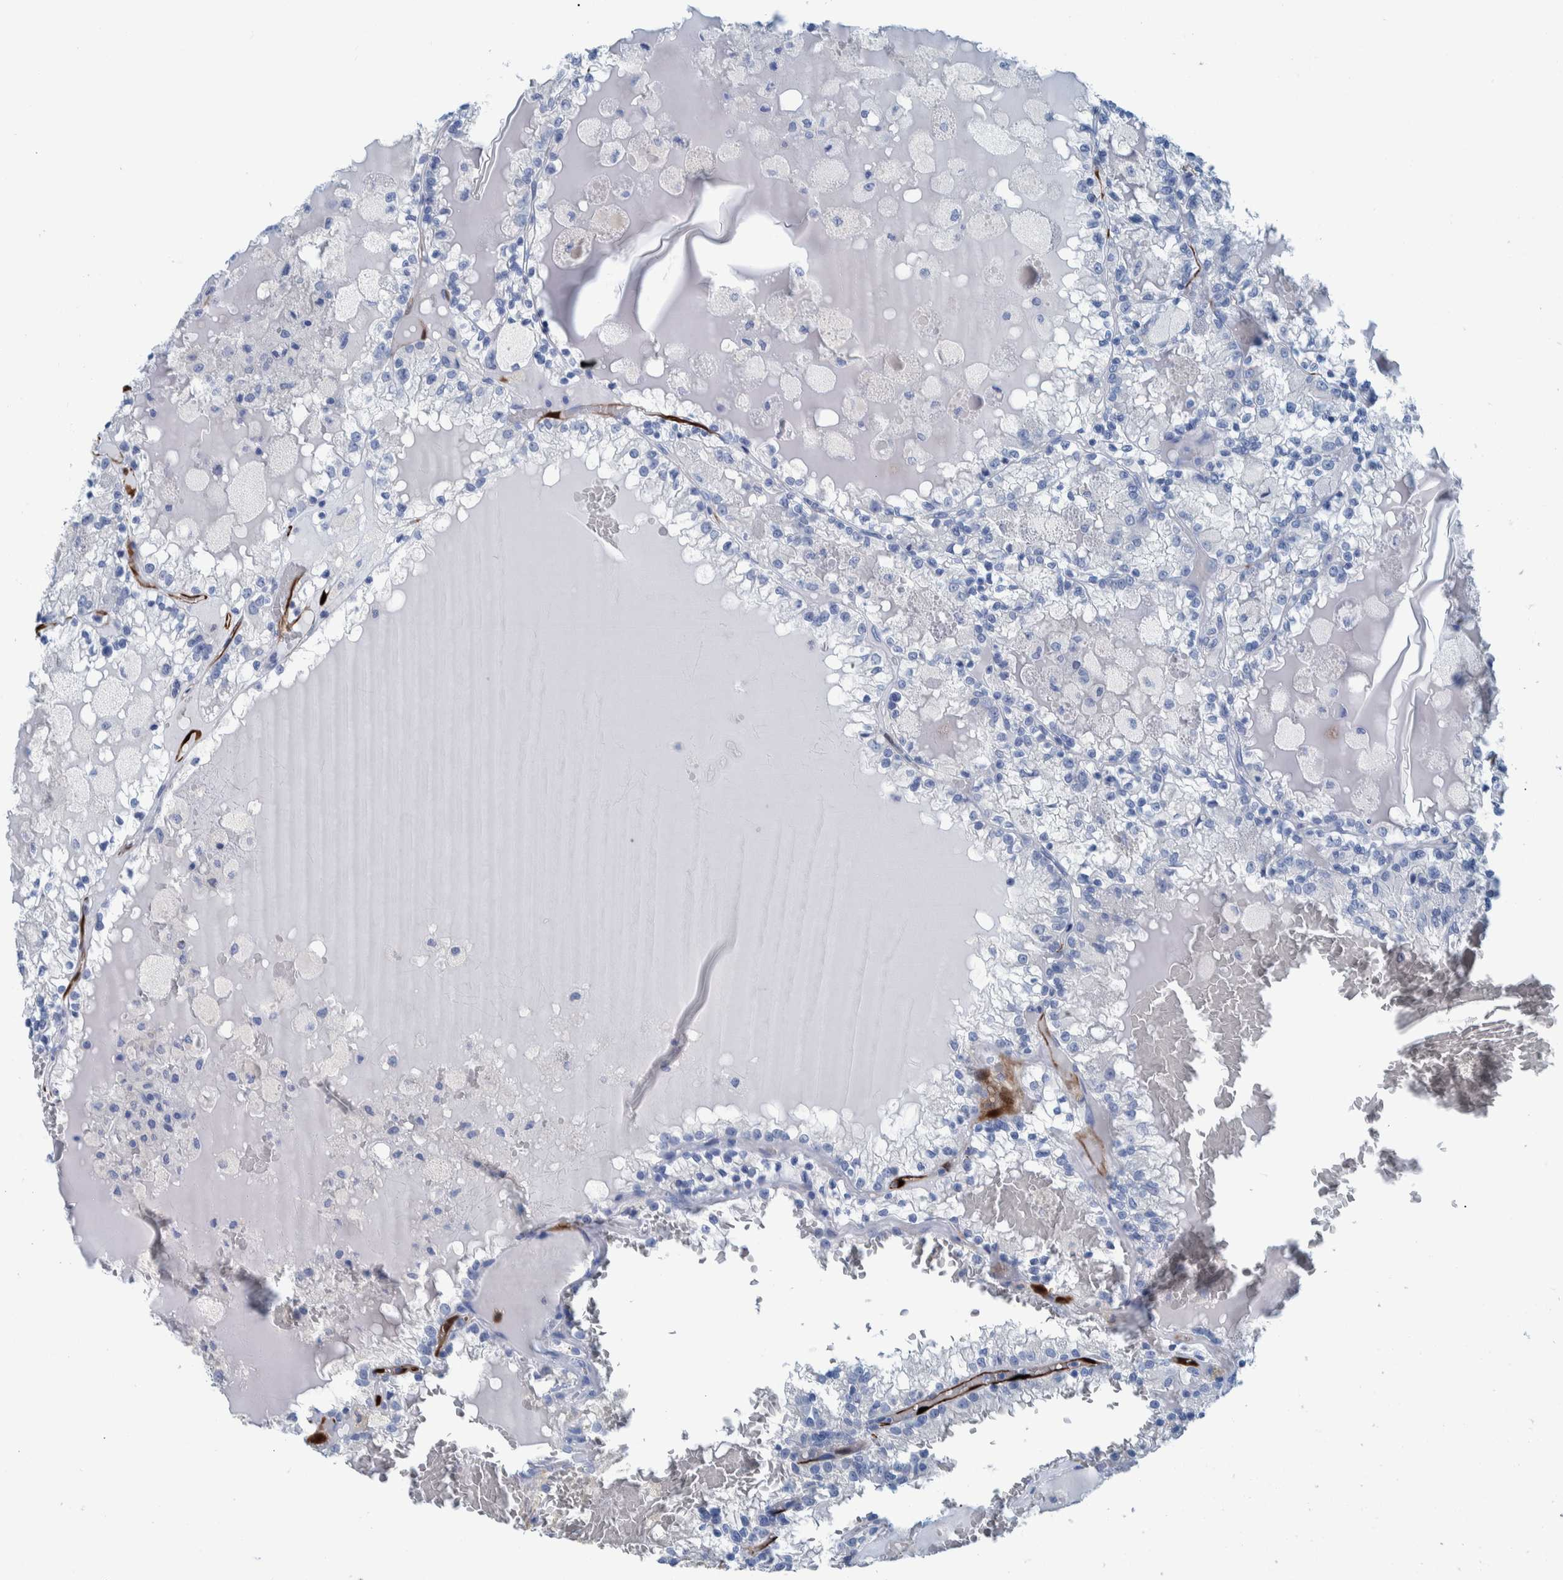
{"staining": {"intensity": "negative", "quantity": "none", "location": "none"}, "tissue": "renal cancer", "cell_type": "Tumor cells", "image_type": "cancer", "snomed": [{"axis": "morphology", "description": "Adenocarcinoma, NOS"}, {"axis": "topography", "description": "Kidney"}], "caption": "Image shows no significant protein expression in tumor cells of renal adenocarcinoma.", "gene": "IDO1", "patient": {"sex": "female", "age": 56}}